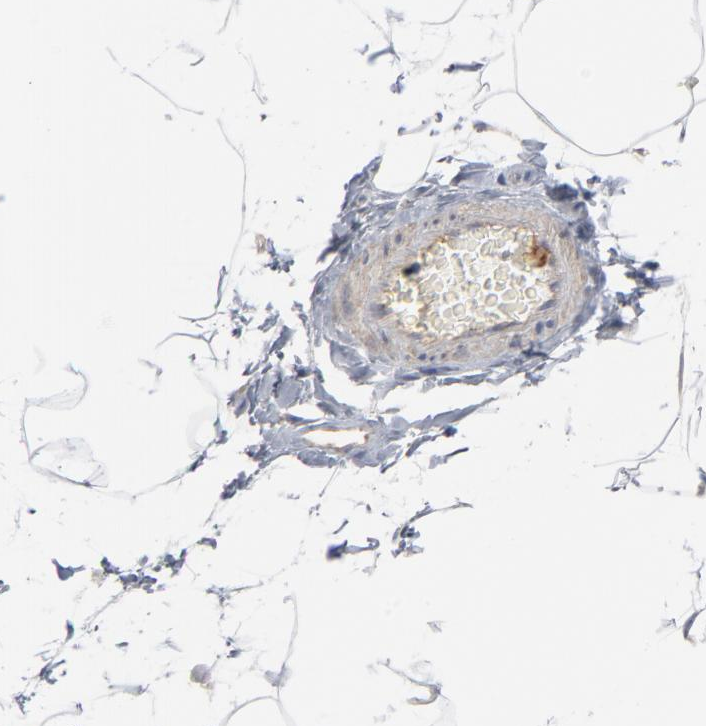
{"staining": {"intensity": "negative", "quantity": "none", "location": "none"}, "tissue": "adipose tissue", "cell_type": "Adipocytes", "image_type": "normal", "snomed": [{"axis": "morphology", "description": "Normal tissue, NOS"}, {"axis": "morphology", "description": "Duct carcinoma"}, {"axis": "topography", "description": "Breast"}, {"axis": "topography", "description": "Adipose tissue"}], "caption": "DAB (3,3'-diaminobenzidine) immunohistochemical staining of normal adipose tissue demonstrates no significant expression in adipocytes.", "gene": "OXA1L", "patient": {"sex": "female", "age": 37}}